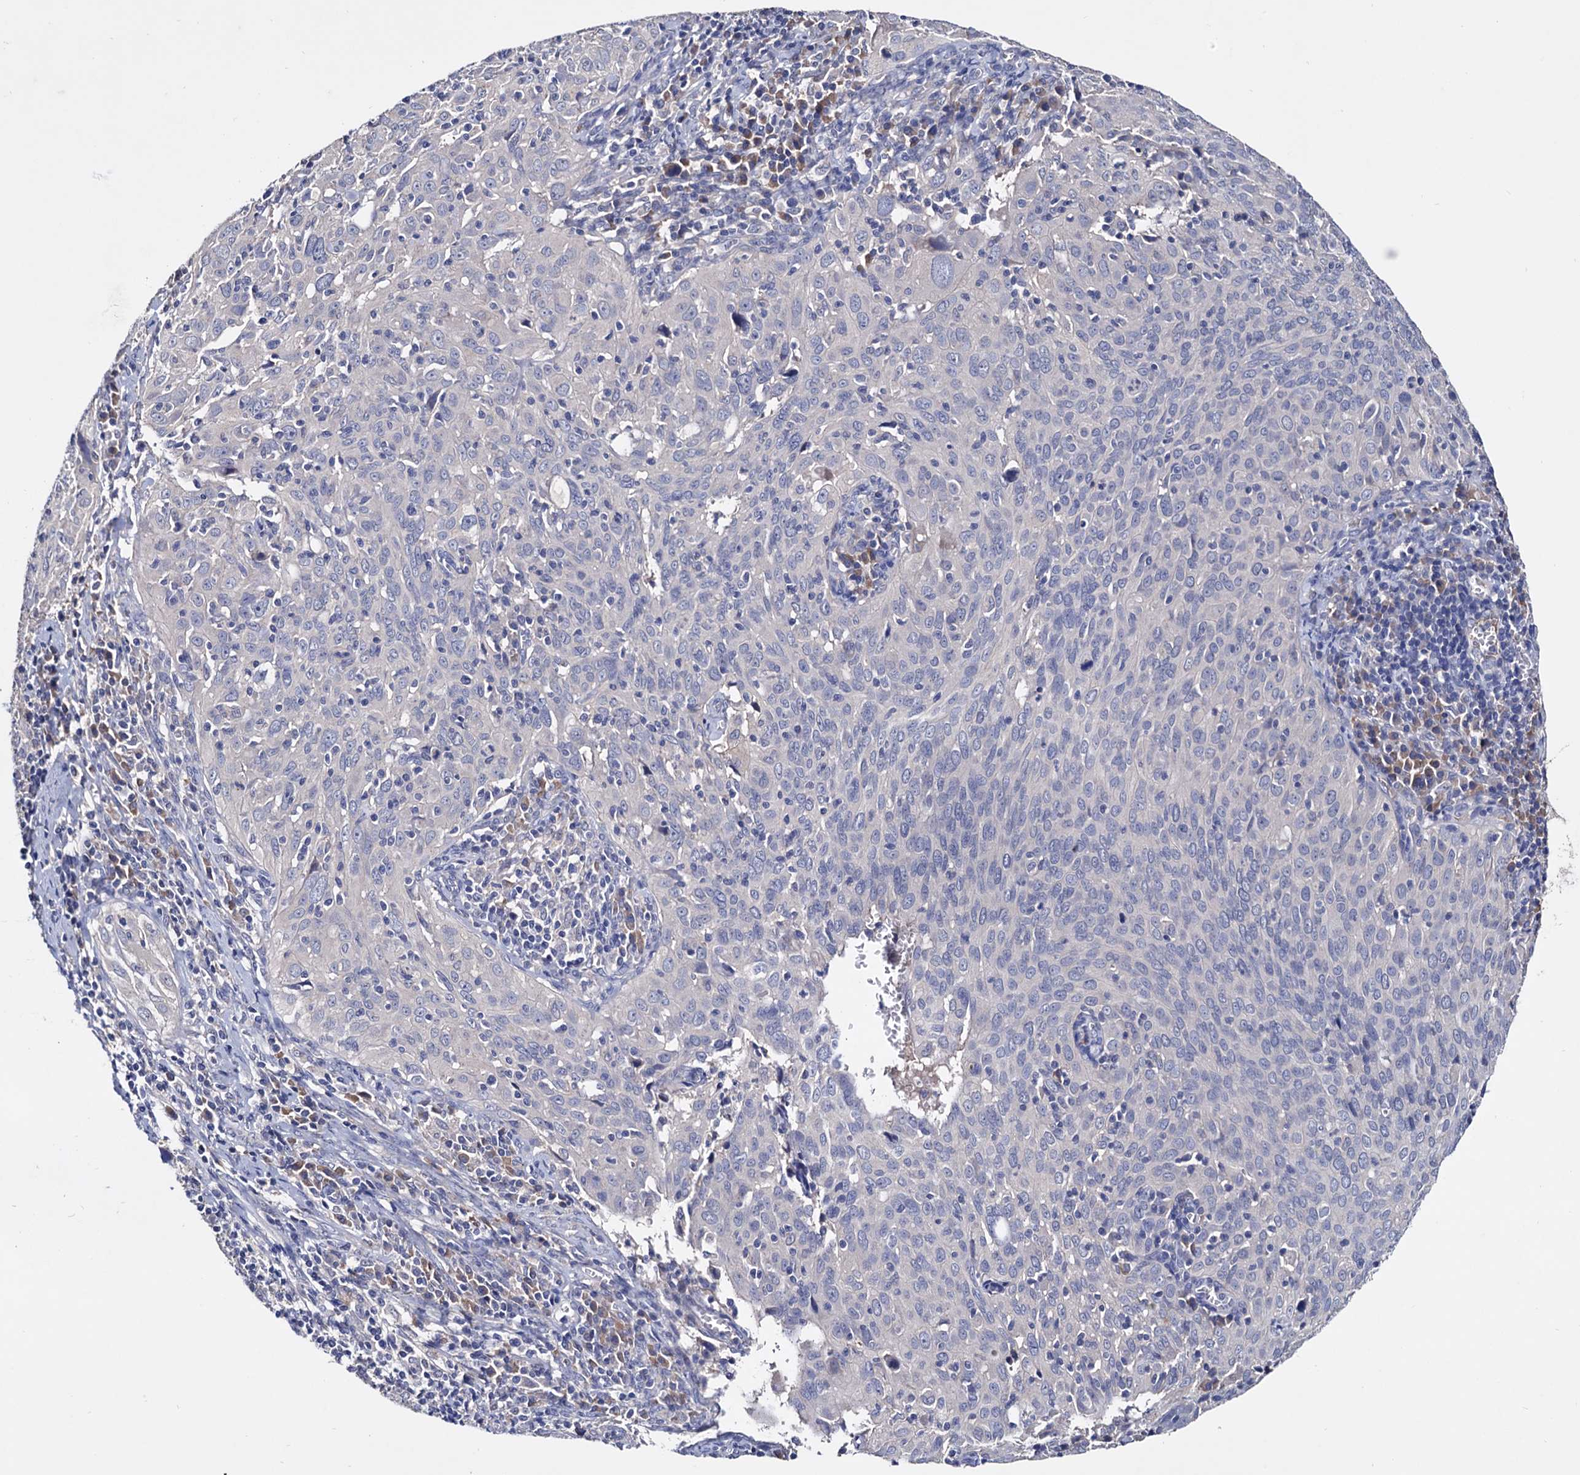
{"staining": {"intensity": "negative", "quantity": "none", "location": "none"}, "tissue": "cervical cancer", "cell_type": "Tumor cells", "image_type": "cancer", "snomed": [{"axis": "morphology", "description": "Squamous cell carcinoma, NOS"}, {"axis": "topography", "description": "Cervix"}], "caption": "Immunohistochemistry (IHC) histopathology image of cervical squamous cell carcinoma stained for a protein (brown), which exhibits no staining in tumor cells. (DAB (3,3'-diaminobenzidine) immunohistochemistry, high magnification).", "gene": "NPAS4", "patient": {"sex": "female", "age": 31}}